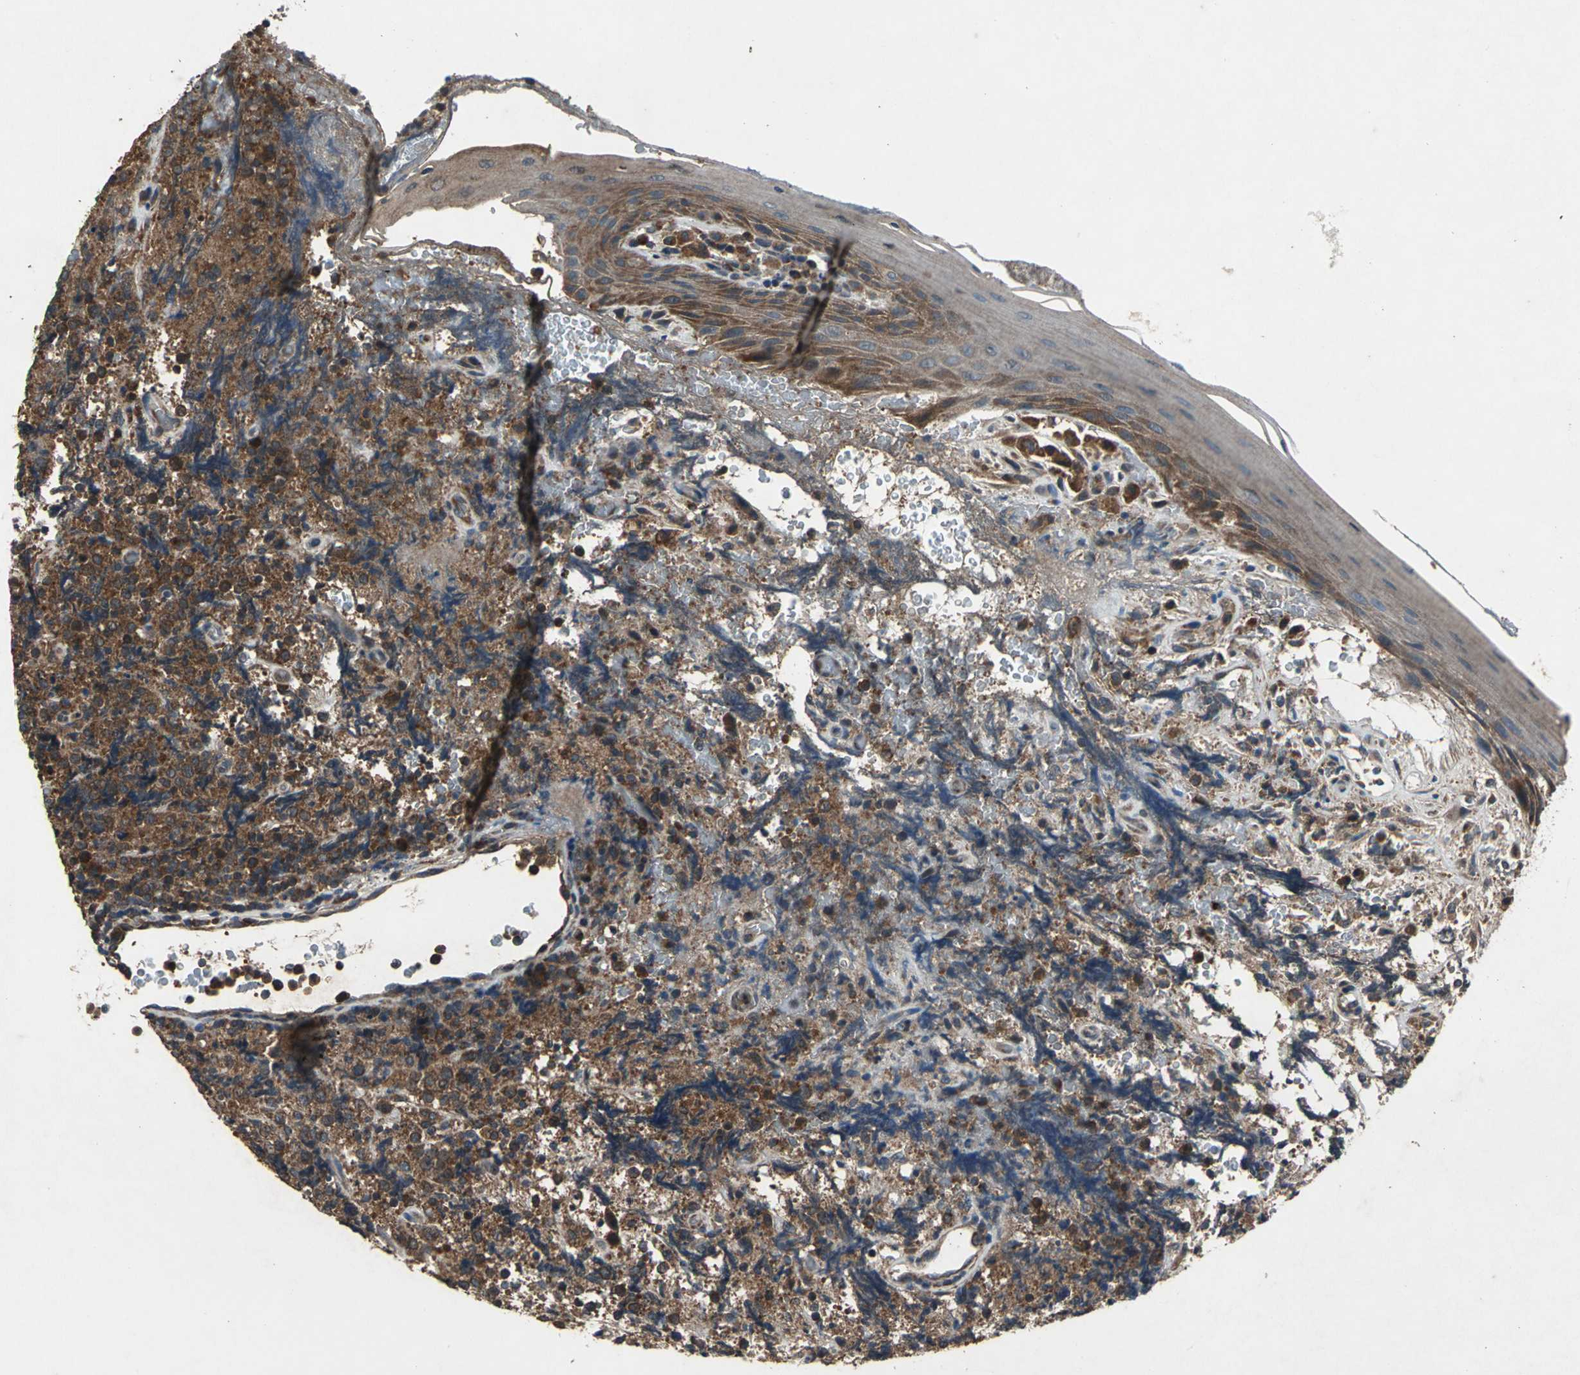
{"staining": {"intensity": "strong", "quantity": ">75%", "location": "cytoplasmic/membranous"}, "tissue": "lymphoma", "cell_type": "Tumor cells", "image_type": "cancer", "snomed": [{"axis": "morphology", "description": "Malignant lymphoma, non-Hodgkin's type, High grade"}, {"axis": "topography", "description": "Tonsil"}], "caption": "Lymphoma tissue shows strong cytoplasmic/membranous expression in about >75% of tumor cells, visualized by immunohistochemistry.", "gene": "ZNF608", "patient": {"sex": "female", "age": 36}}